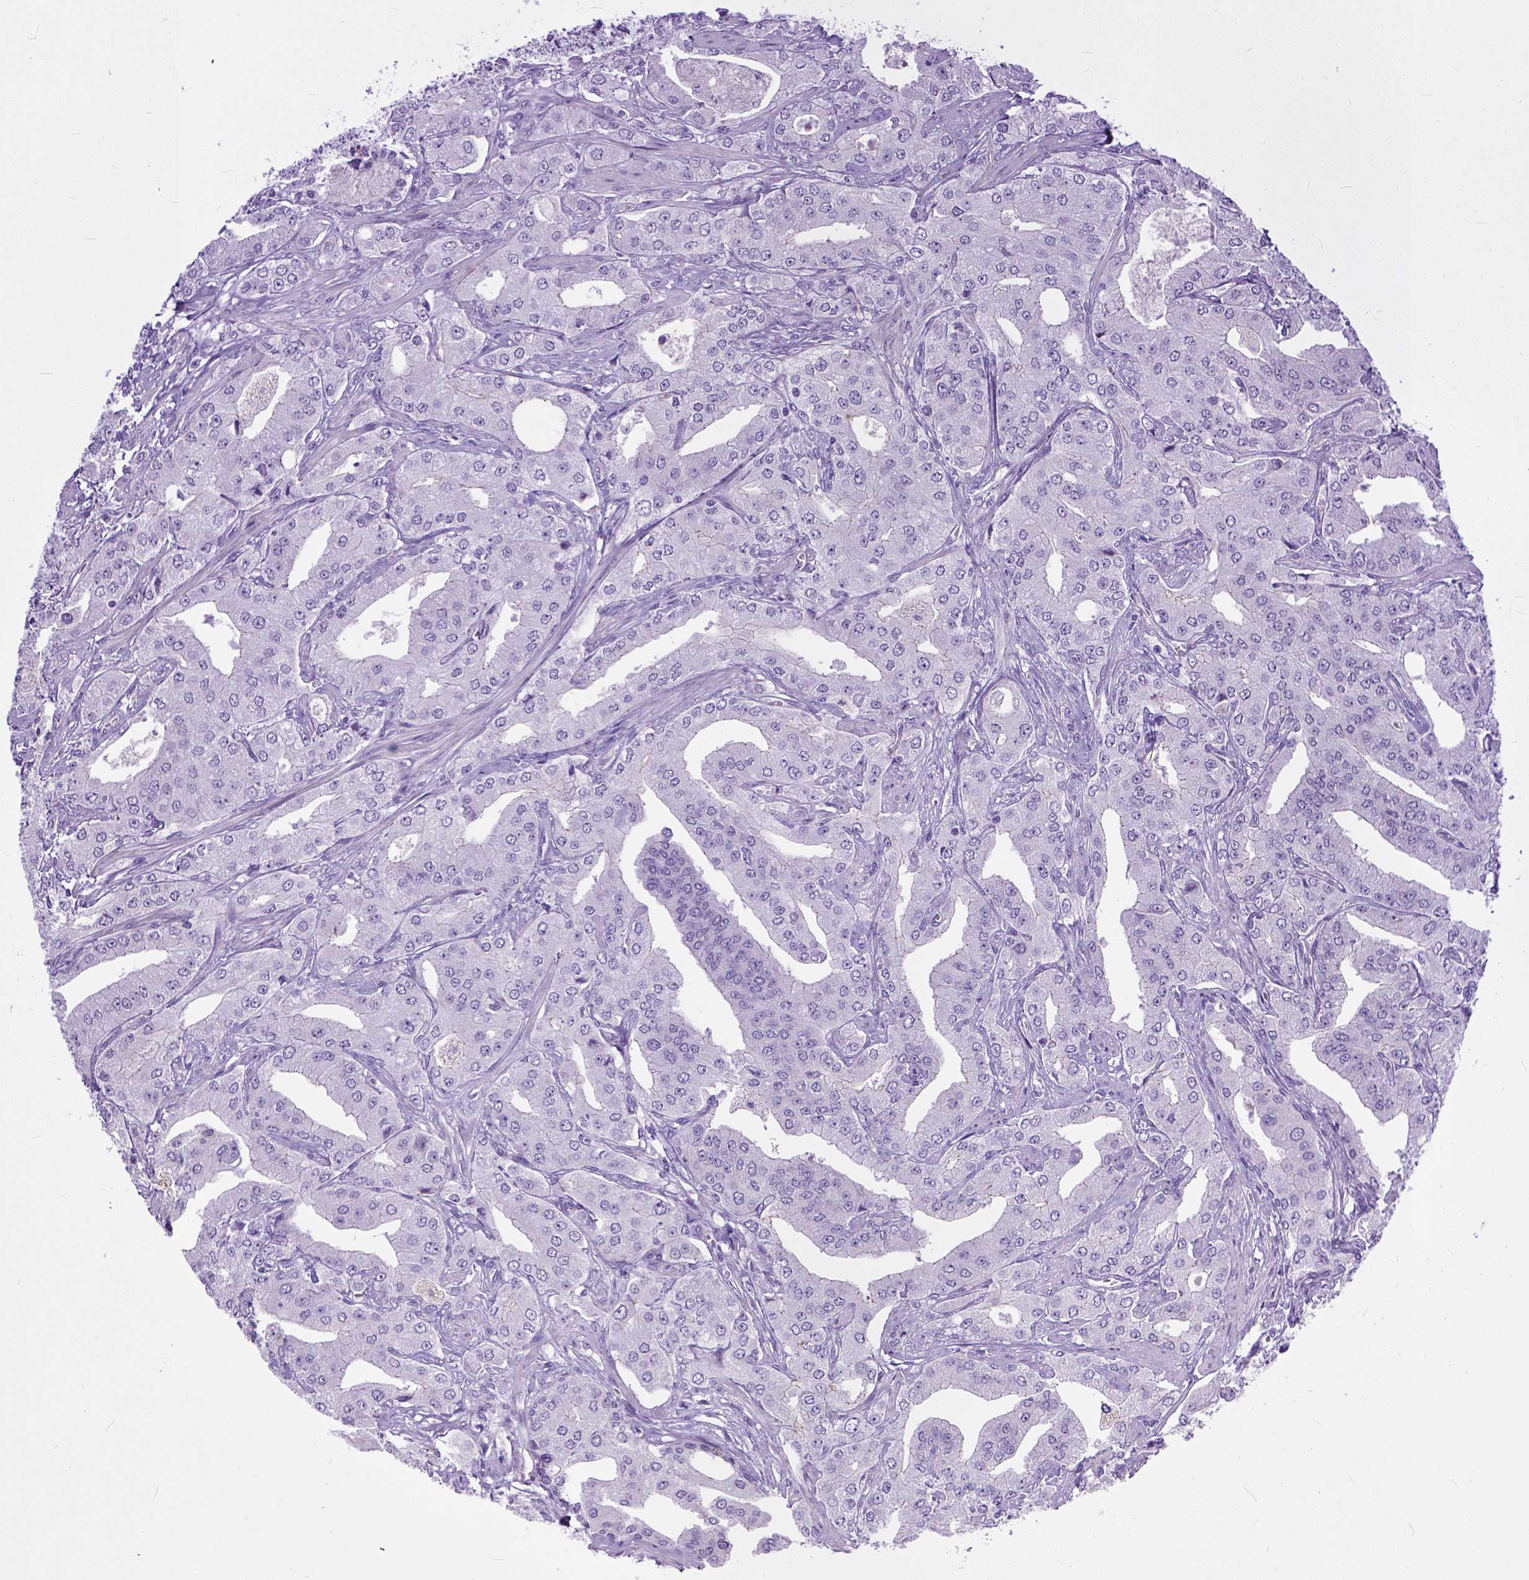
{"staining": {"intensity": "negative", "quantity": "none", "location": "none"}, "tissue": "prostate cancer", "cell_type": "Tumor cells", "image_type": "cancer", "snomed": [{"axis": "morphology", "description": "Adenocarcinoma, Low grade"}, {"axis": "topography", "description": "Prostate"}], "caption": "A photomicrograph of human prostate cancer is negative for staining in tumor cells. (Brightfield microscopy of DAB immunohistochemistry (IHC) at high magnification).", "gene": "ADGRF1", "patient": {"sex": "male", "age": 60}}